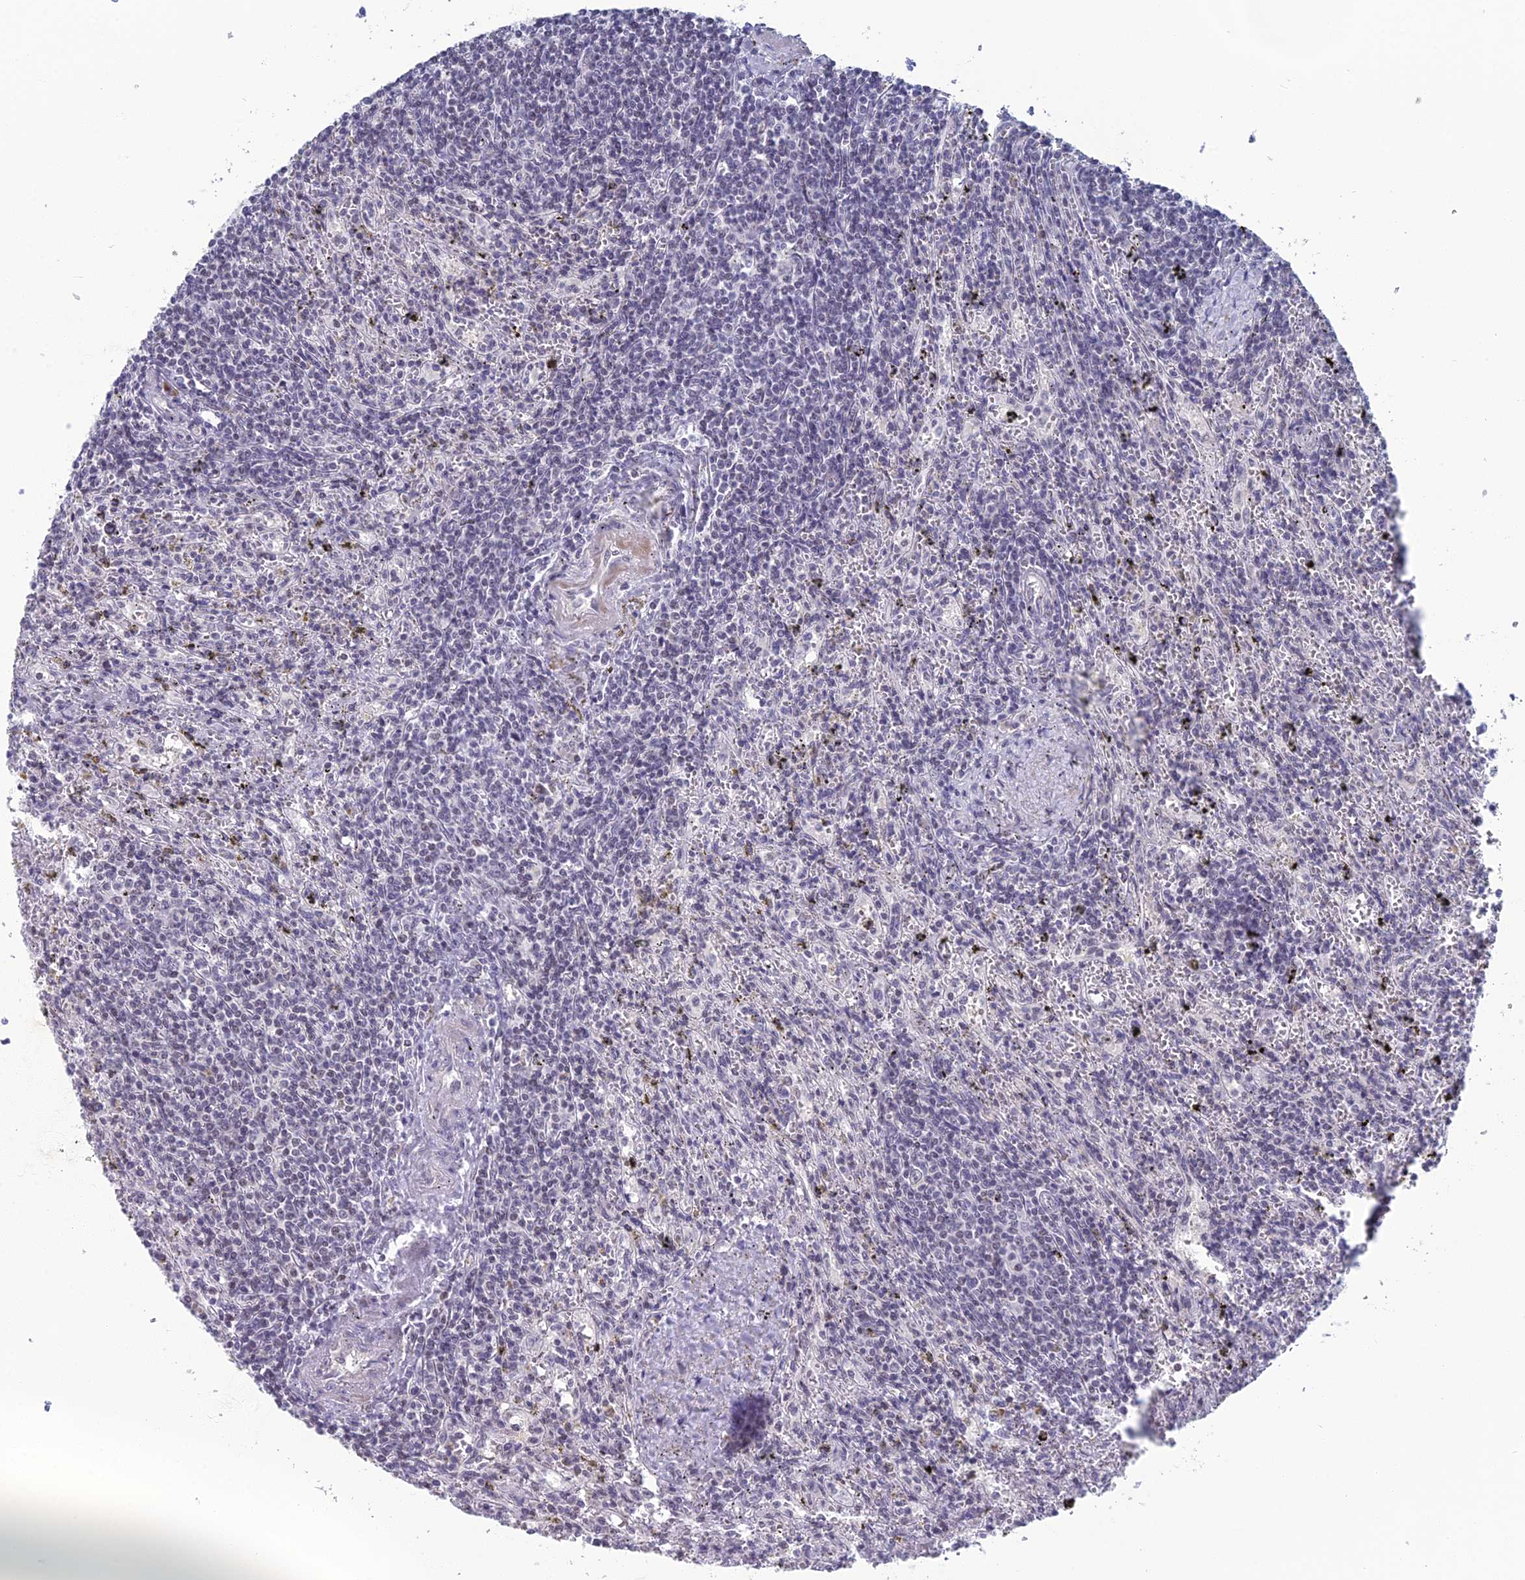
{"staining": {"intensity": "negative", "quantity": "none", "location": "none"}, "tissue": "lymphoma", "cell_type": "Tumor cells", "image_type": "cancer", "snomed": [{"axis": "morphology", "description": "Malignant lymphoma, non-Hodgkin's type, Low grade"}, {"axis": "topography", "description": "Spleen"}], "caption": "Immunohistochemistry histopathology image of lymphoma stained for a protein (brown), which shows no staining in tumor cells.", "gene": "MT-CO3", "patient": {"sex": "male", "age": 76}}